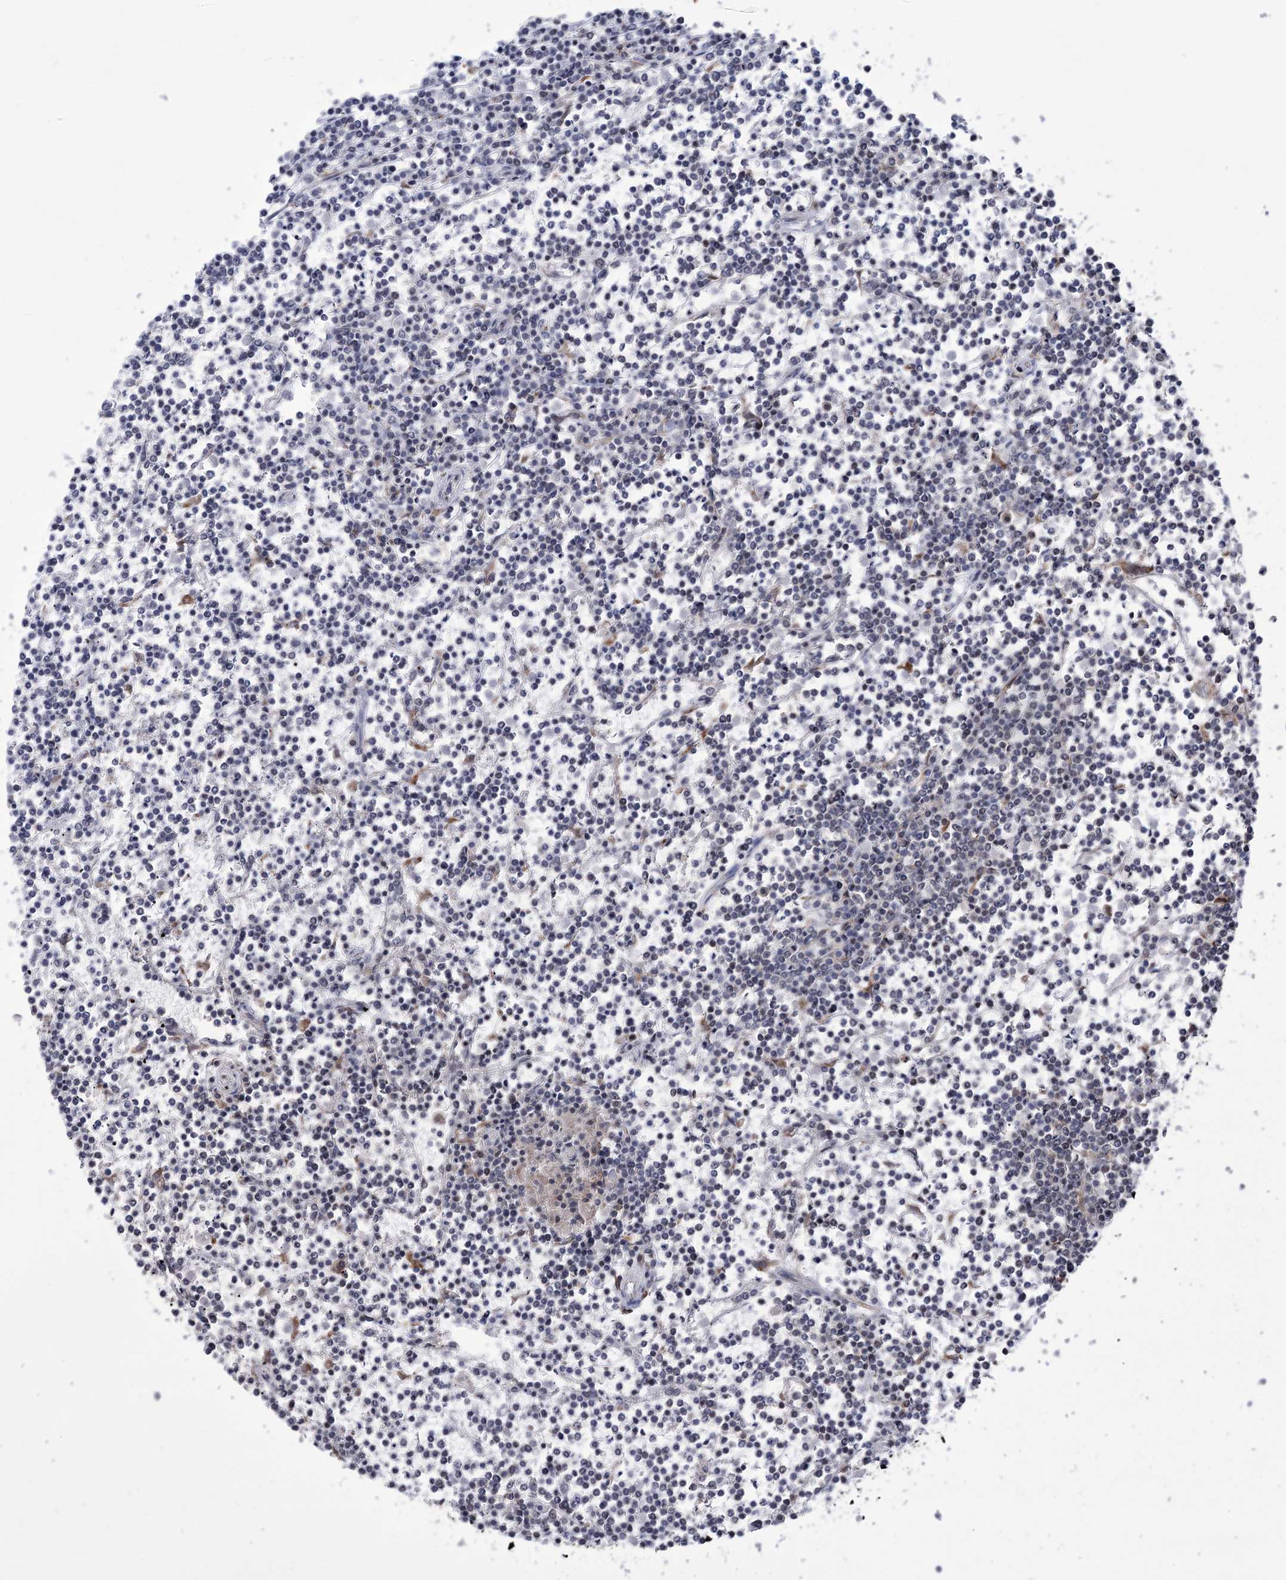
{"staining": {"intensity": "negative", "quantity": "none", "location": "none"}, "tissue": "lymphoma", "cell_type": "Tumor cells", "image_type": "cancer", "snomed": [{"axis": "morphology", "description": "Malignant lymphoma, non-Hodgkin's type, Low grade"}, {"axis": "topography", "description": "Spleen"}], "caption": "This is an IHC micrograph of human malignant lymphoma, non-Hodgkin's type (low-grade). There is no staining in tumor cells.", "gene": "VGLL4", "patient": {"sex": "female", "age": 19}}